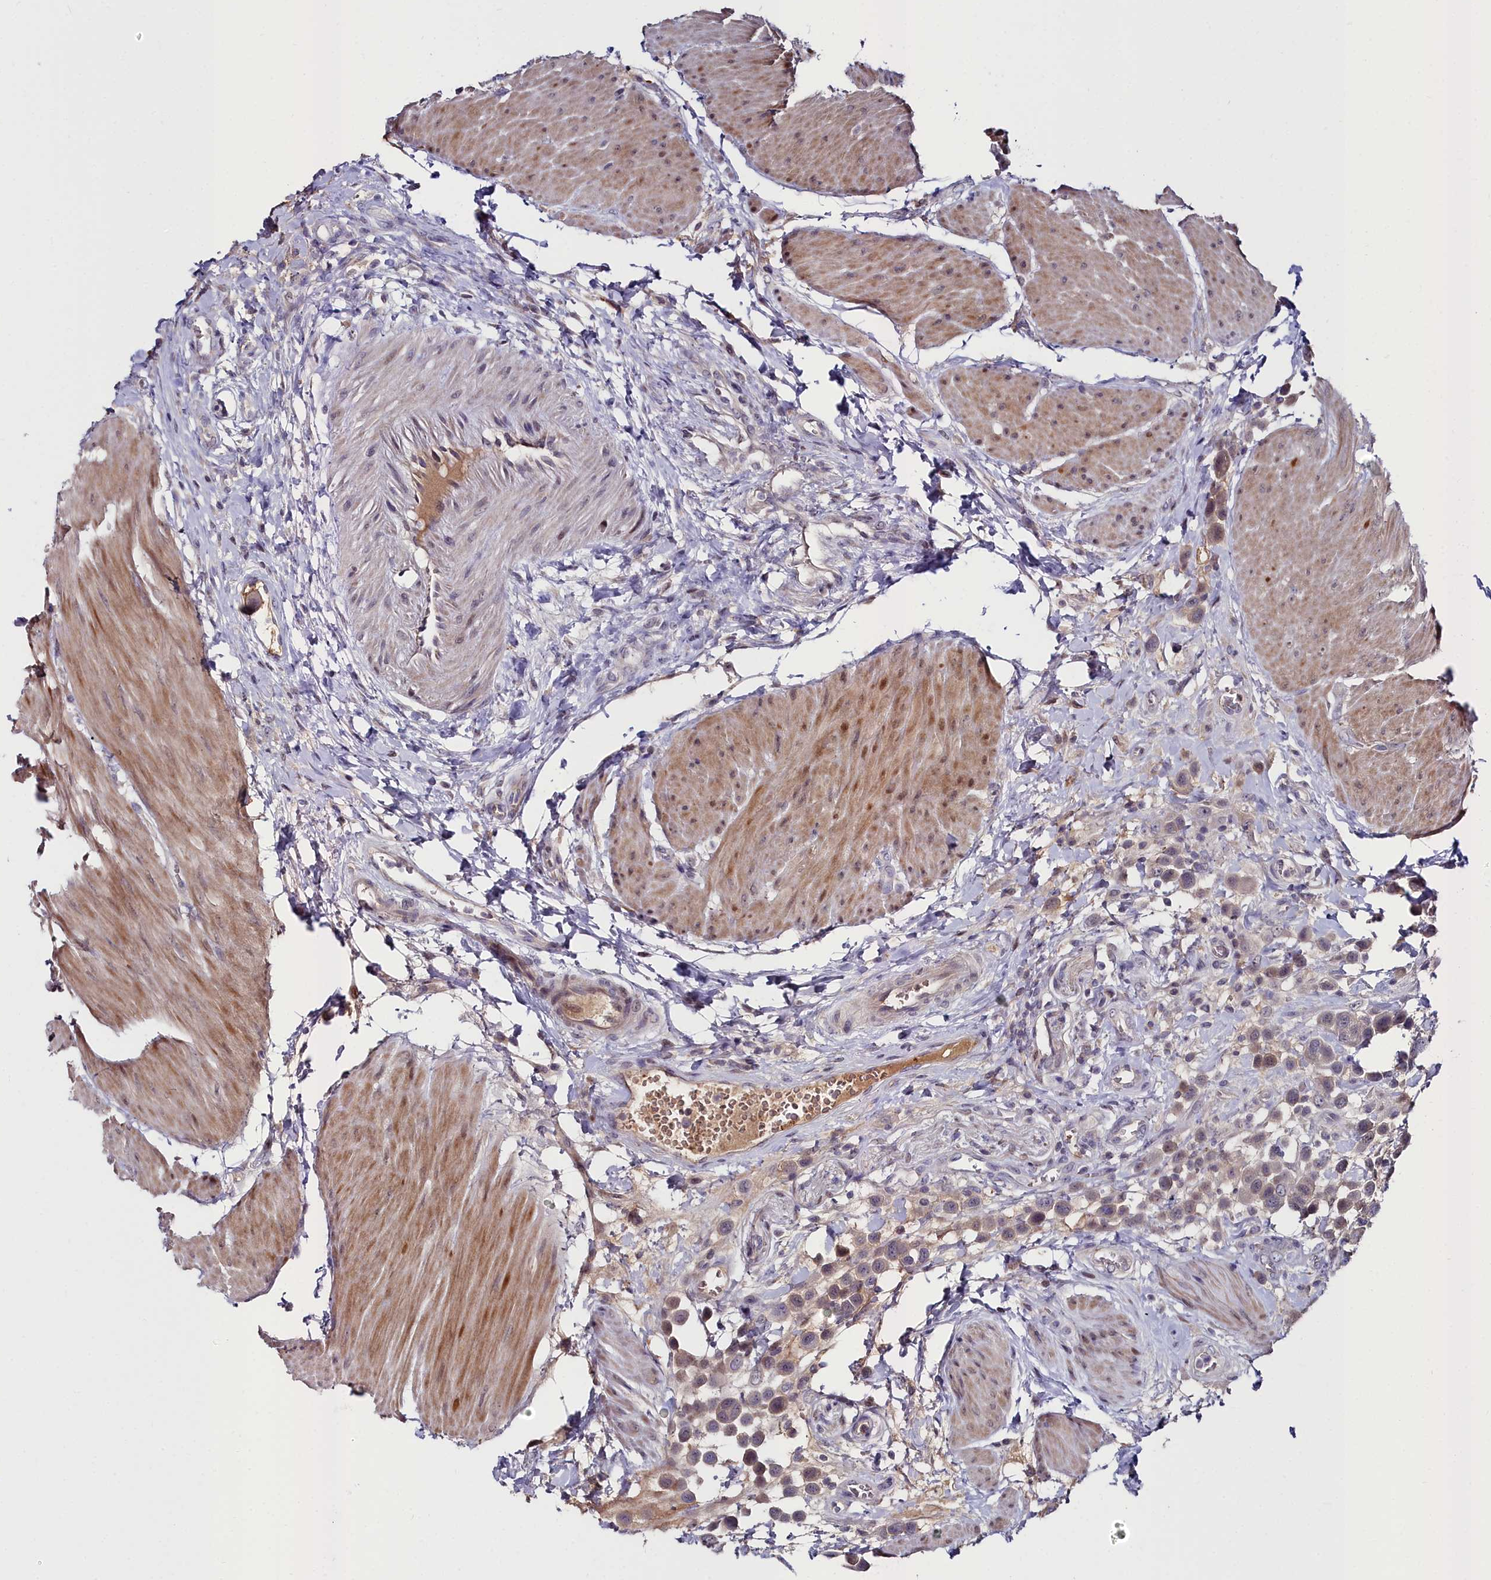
{"staining": {"intensity": "weak", "quantity": "25%-75%", "location": "nuclear"}, "tissue": "urothelial cancer", "cell_type": "Tumor cells", "image_type": "cancer", "snomed": [{"axis": "morphology", "description": "Urothelial carcinoma, High grade"}, {"axis": "topography", "description": "Urinary bladder"}], "caption": "IHC of human urothelial carcinoma (high-grade) shows low levels of weak nuclear positivity in about 25%-75% of tumor cells. (Stains: DAB in brown, nuclei in blue, Microscopy: brightfield microscopy at high magnification).", "gene": "KCTD18", "patient": {"sex": "male", "age": 50}}